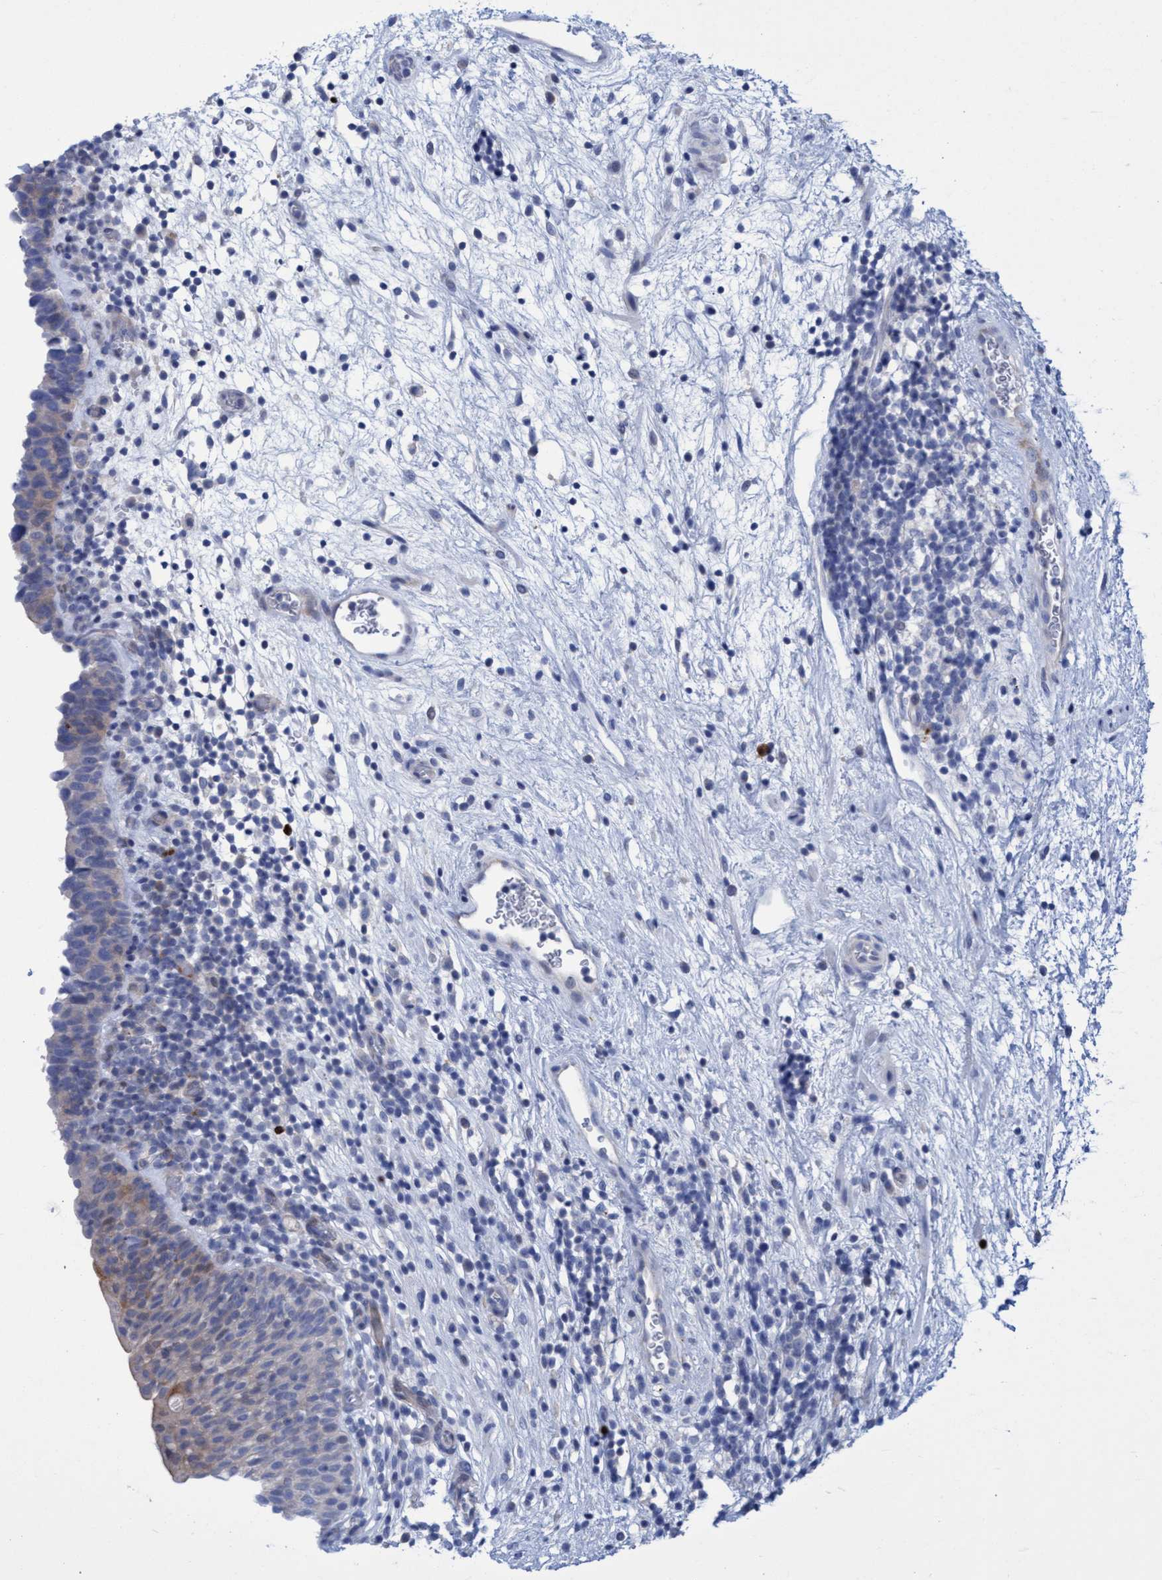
{"staining": {"intensity": "moderate", "quantity": "<25%", "location": "nuclear"}, "tissue": "urinary bladder", "cell_type": "Urothelial cells", "image_type": "normal", "snomed": [{"axis": "morphology", "description": "Normal tissue, NOS"}, {"axis": "topography", "description": "Urinary bladder"}], "caption": "IHC image of benign human urinary bladder stained for a protein (brown), which shows low levels of moderate nuclear positivity in about <25% of urothelial cells.", "gene": "R3HCC1", "patient": {"sex": "male", "age": 37}}